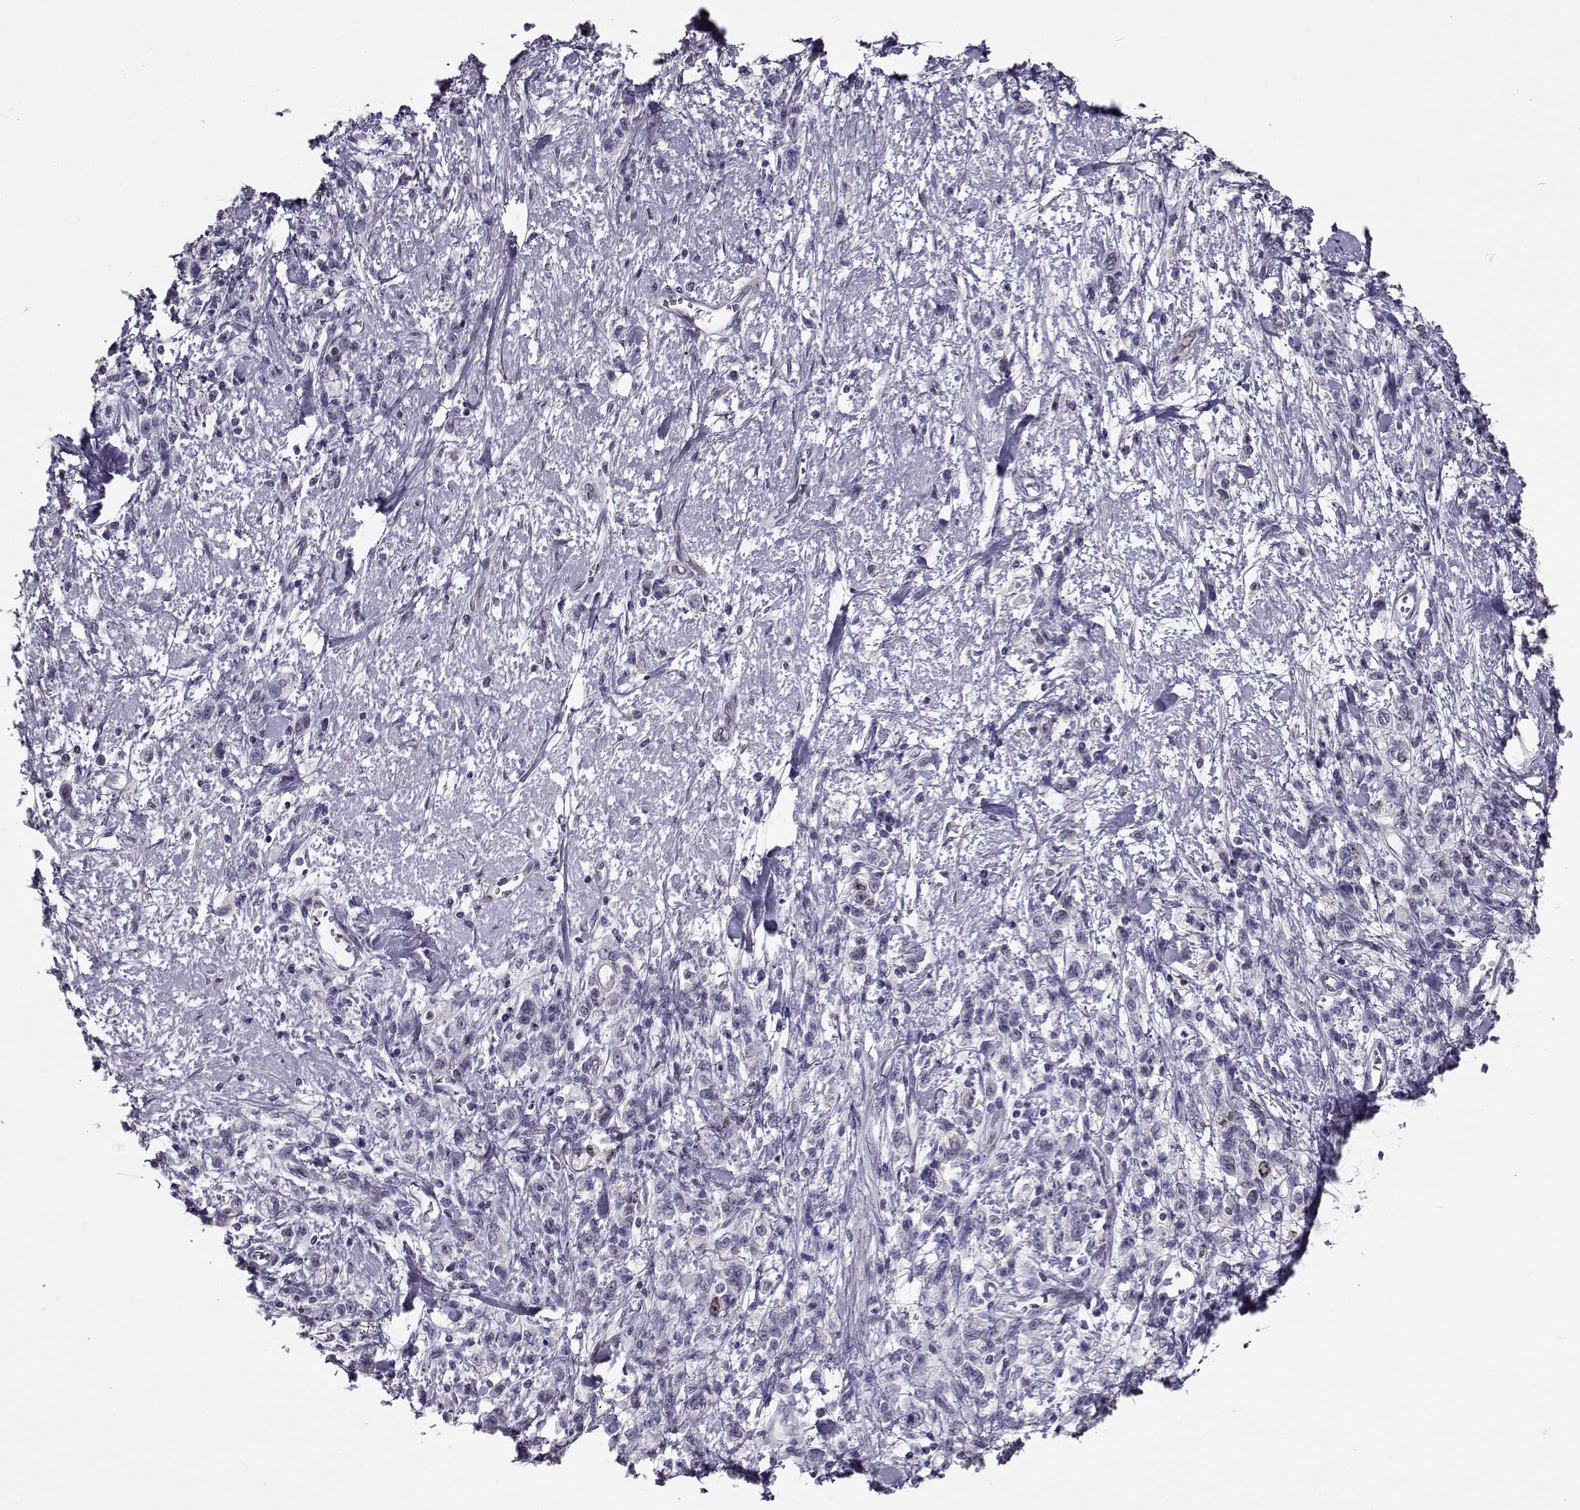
{"staining": {"intensity": "negative", "quantity": "none", "location": "none"}, "tissue": "stomach cancer", "cell_type": "Tumor cells", "image_type": "cancer", "snomed": [{"axis": "morphology", "description": "Adenocarcinoma, NOS"}, {"axis": "topography", "description": "Stomach"}], "caption": "A photomicrograph of human adenocarcinoma (stomach) is negative for staining in tumor cells.", "gene": "NPW", "patient": {"sex": "male", "age": 77}}